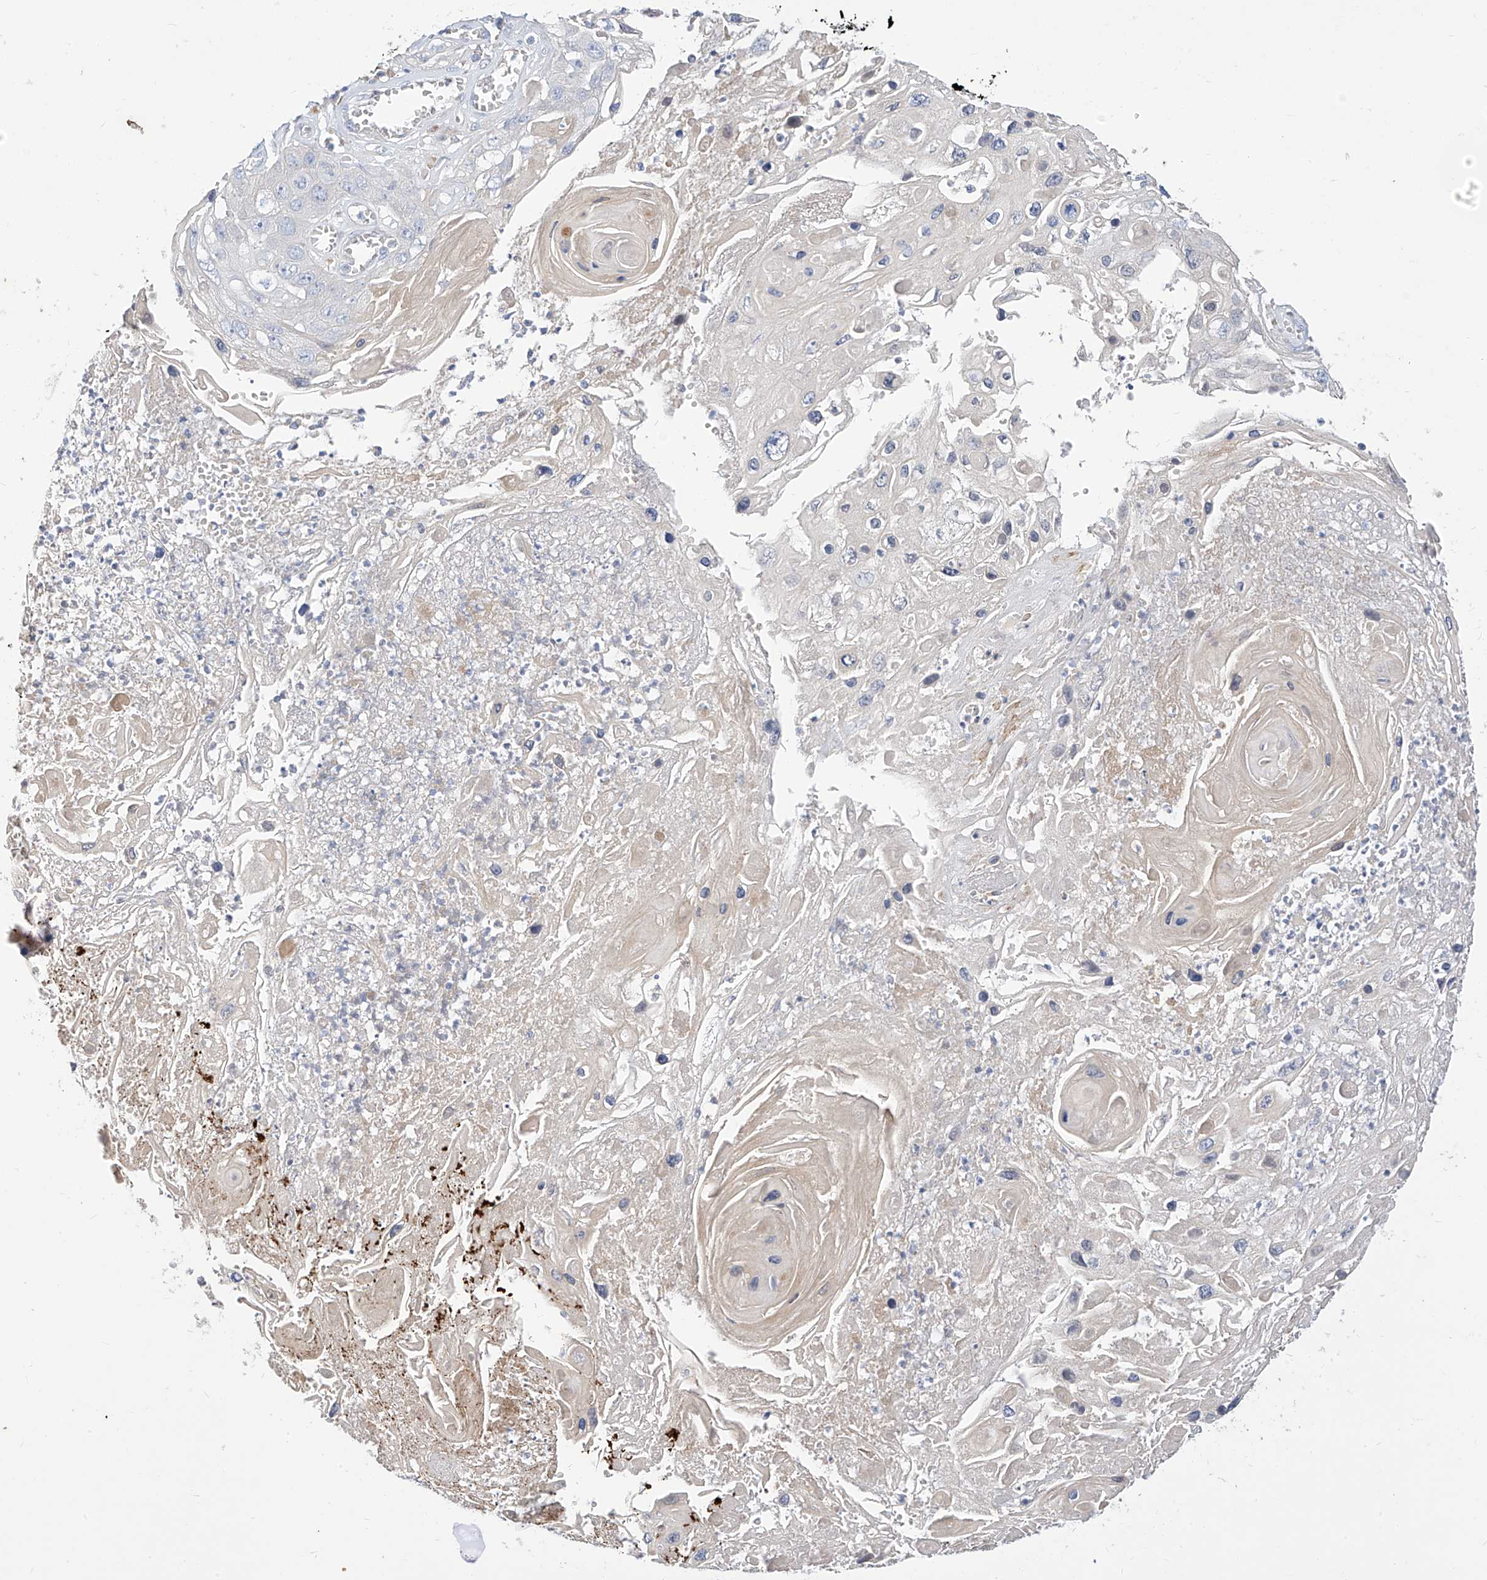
{"staining": {"intensity": "negative", "quantity": "none", "location": "none"}, "tissue": "skin cancer", "cell_type": "Tumor cells", "image_type": "cancer", "snomed": [{"axis": "morphology", "description": "Squamous cell carcinoma, NOS"}, {"axis": "topography", "description": "Skin"}], "caption": "Tumor cells are negative for brown protein staining in skin squamous cell carcinoma. Brightfield microscopy of IHC stained with DAB (brown) and hematoxylin (blue), captured at high magnification.", "gene": "RASA2", "patient": {"sex": "male", "age": 55}}